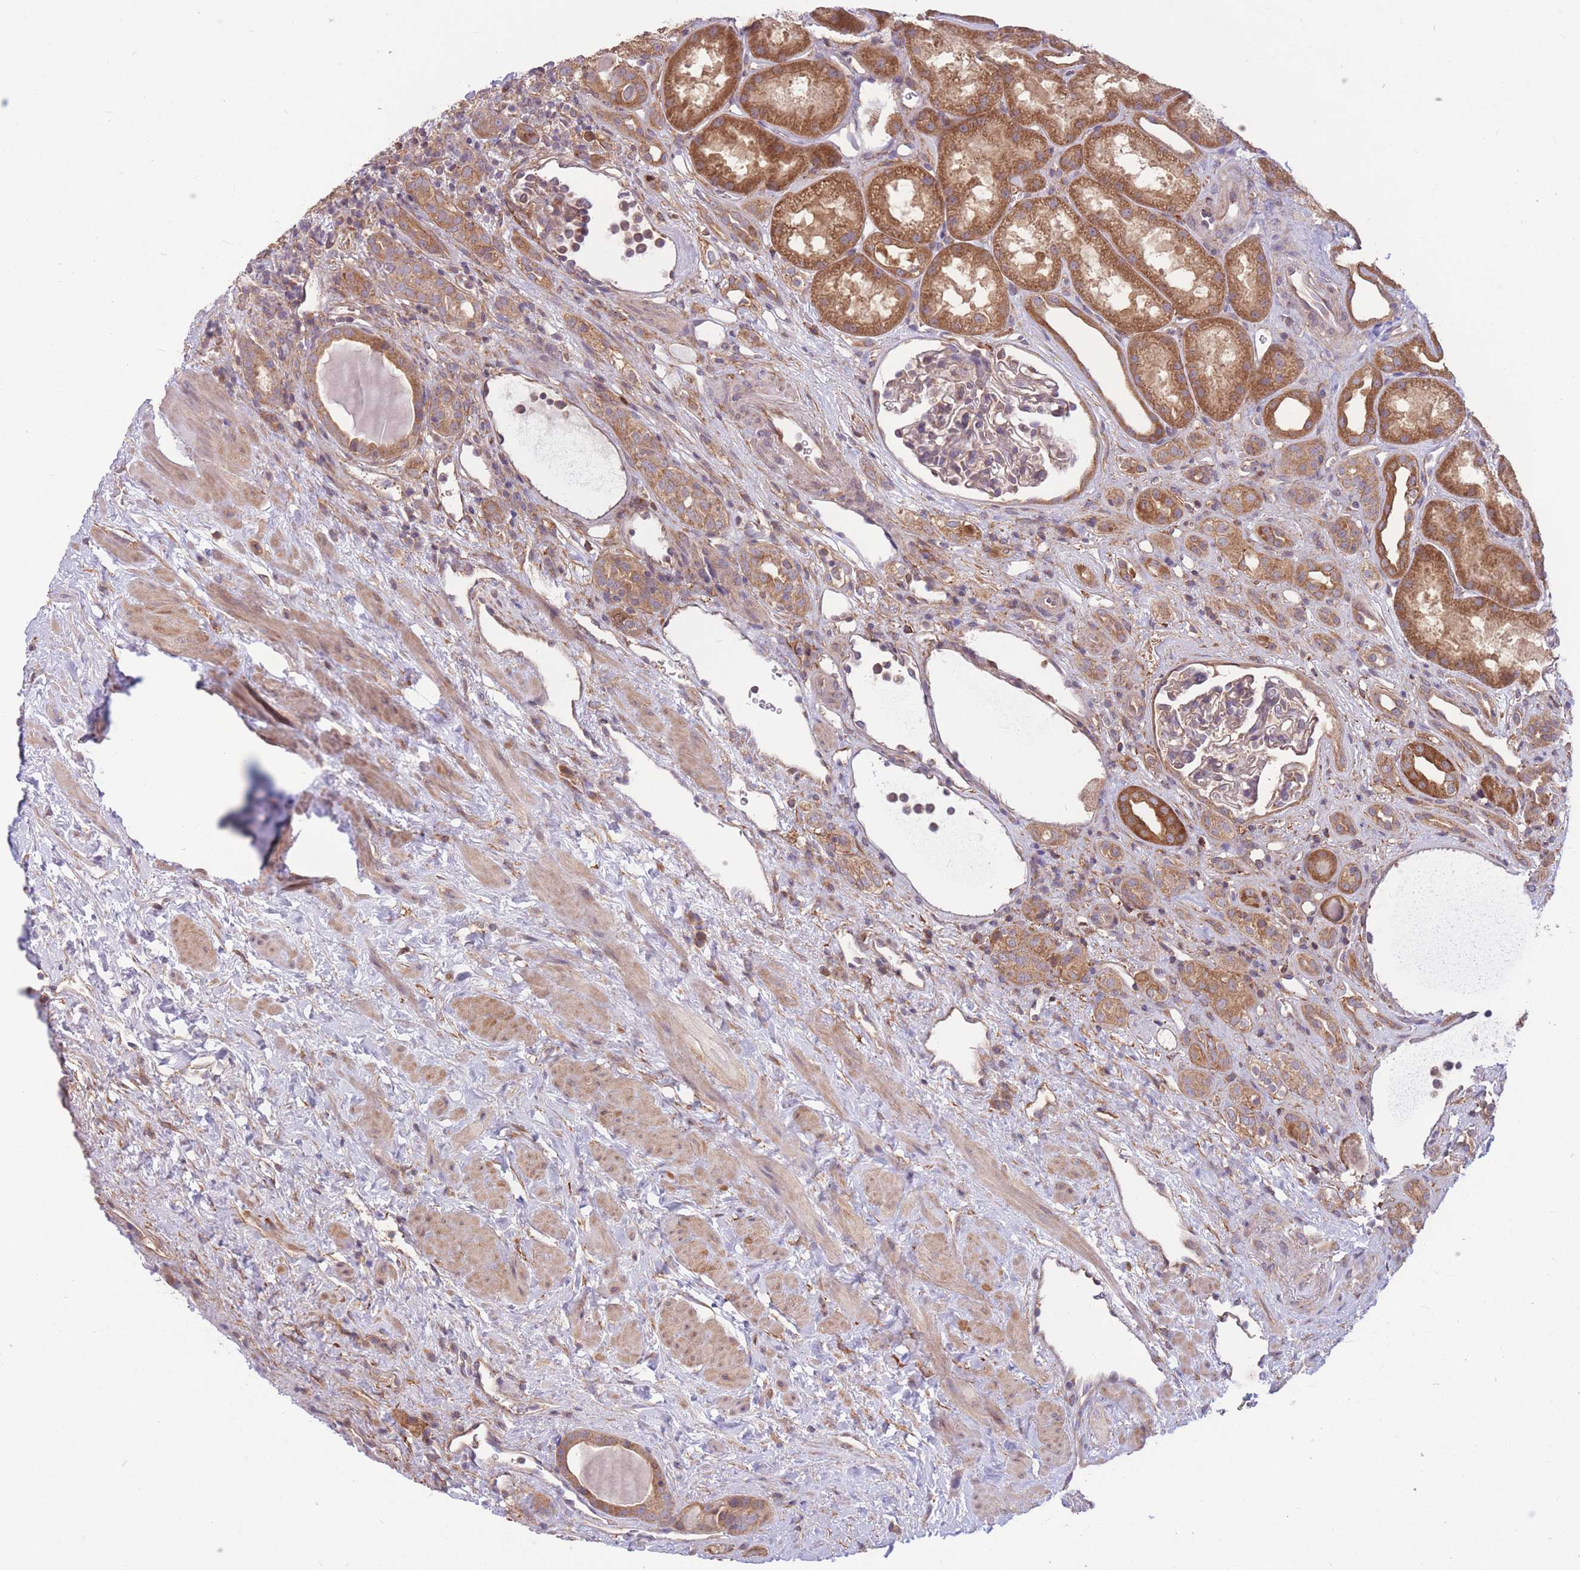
{"staining": {"intensity": "weak", "quantity": ">75%", "location": "cytoplasmic/membranous"}, "tissue": "kidney", "cell_type": "Cells in glomeruli", "image_type": "normal", "snomed": [{"axis": "morphology", "description": "Normal tissue, NOS"}, {"axis": "topography", "description": "Kidney"}], "caption": "Immunohistochemical staining of unremarkable human kidney displays low levels of weak cytoplasmic/membranous positivity in about >75% of cells in glomeruli. (DAB (3,3'-diaminobenzidine) = brown stain, brightfield microscopy at high magnification).", "gene": "GMNN", "patient": {"sex": "male", "age": 61}}